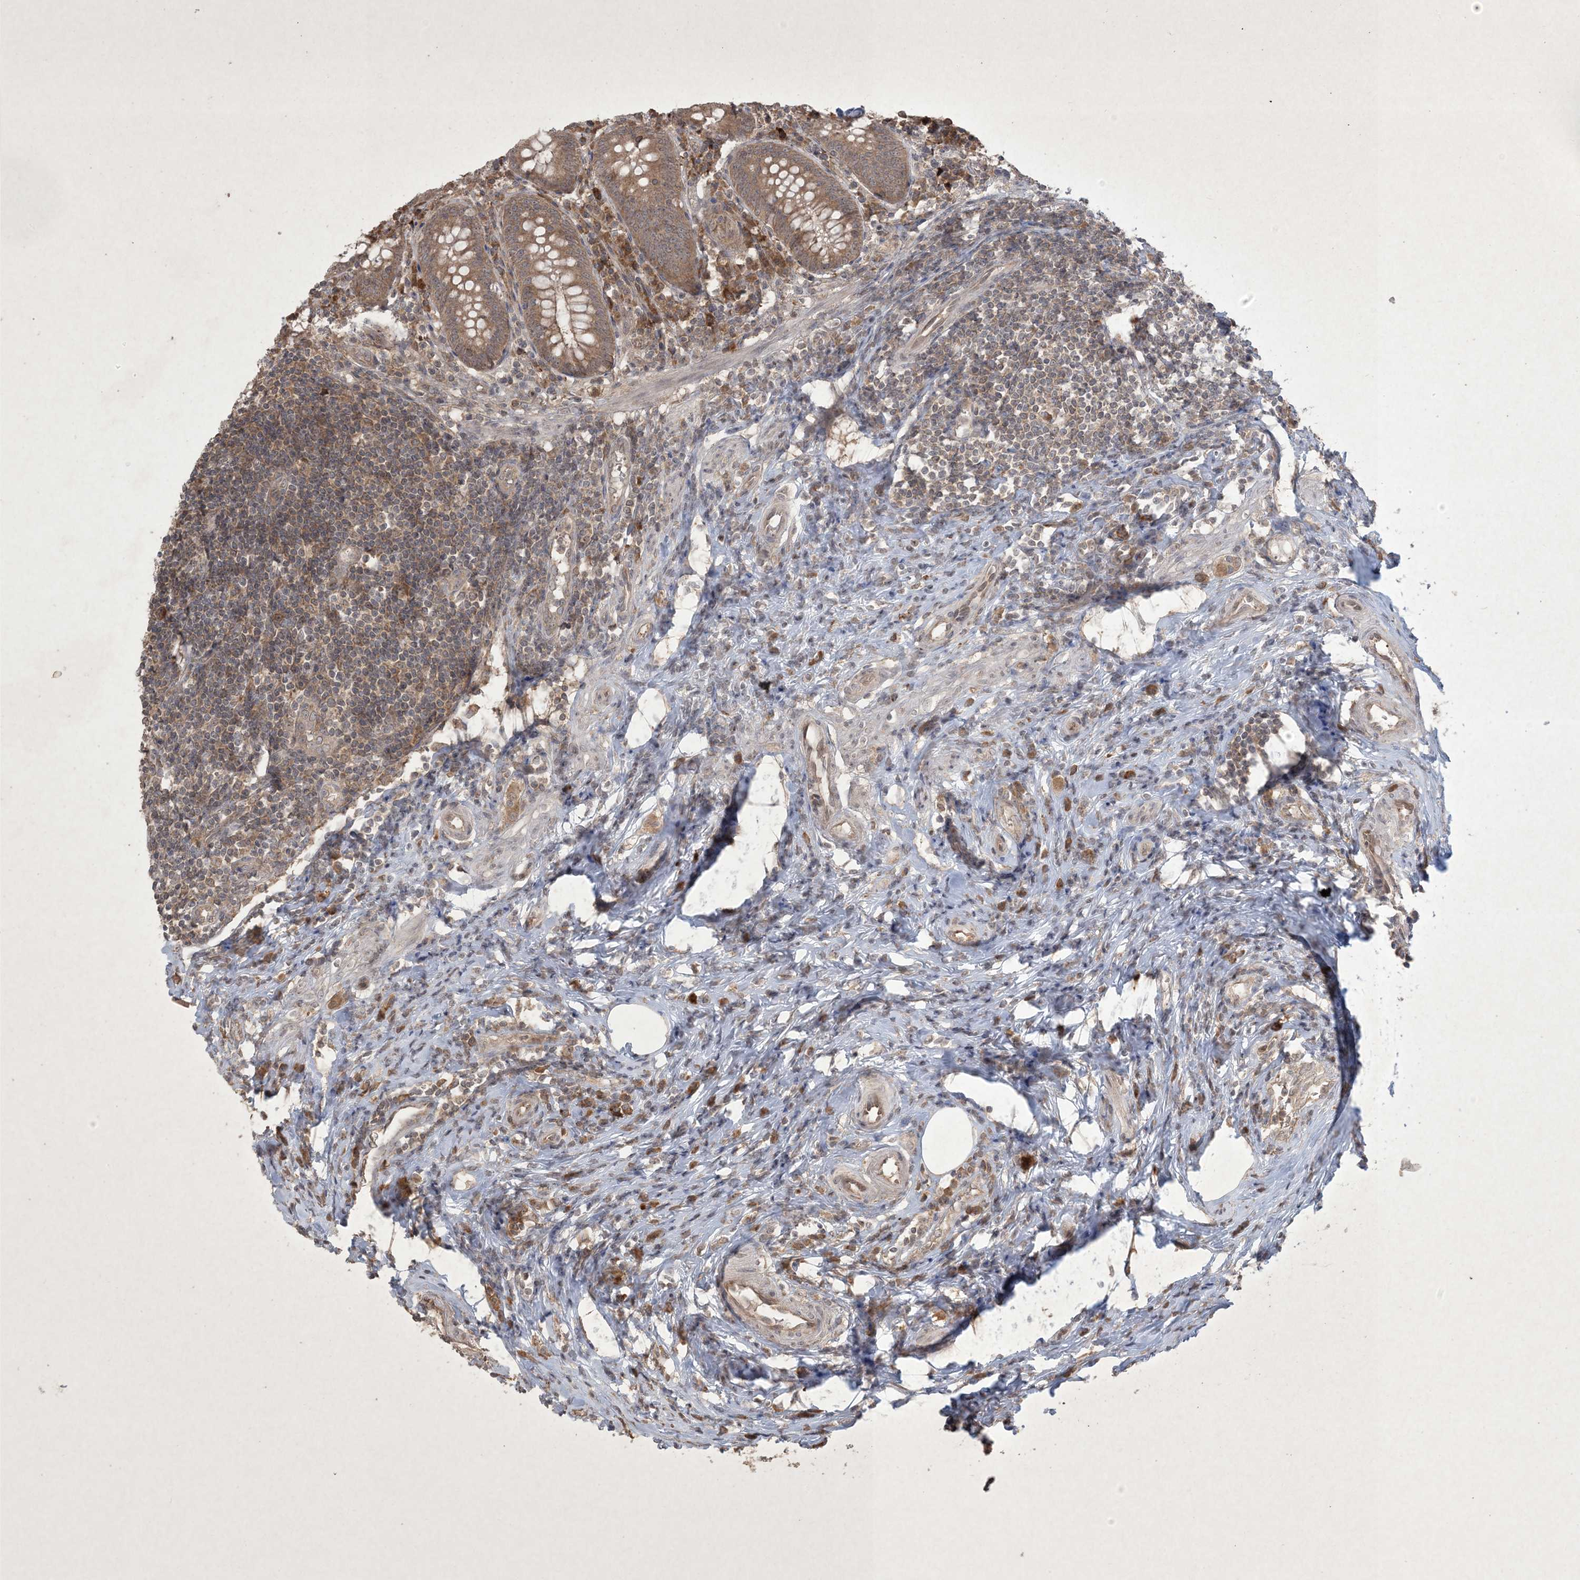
{"staining": {"intensity": "moderate", "quantity": ">75%", "location": "cytoplasmic/membranous,nuclear"}, "tissue": "appendix", "cell_type": "Glandular cells", "image_type": "normal", "snomed": [{"axis": "morphology", "description": "Normal tissue, NOS"}, {"axis": "topography", "description": "Appendix"}], "caption": "Immunohistochemical staining of benign human appendix reveals medium levels of moderate cytoplasmic/membranous,nuclear expression in about >75% of glandular cells.", "gene": "NRBP2", "patient": {"sex": "female", "age": 54}}